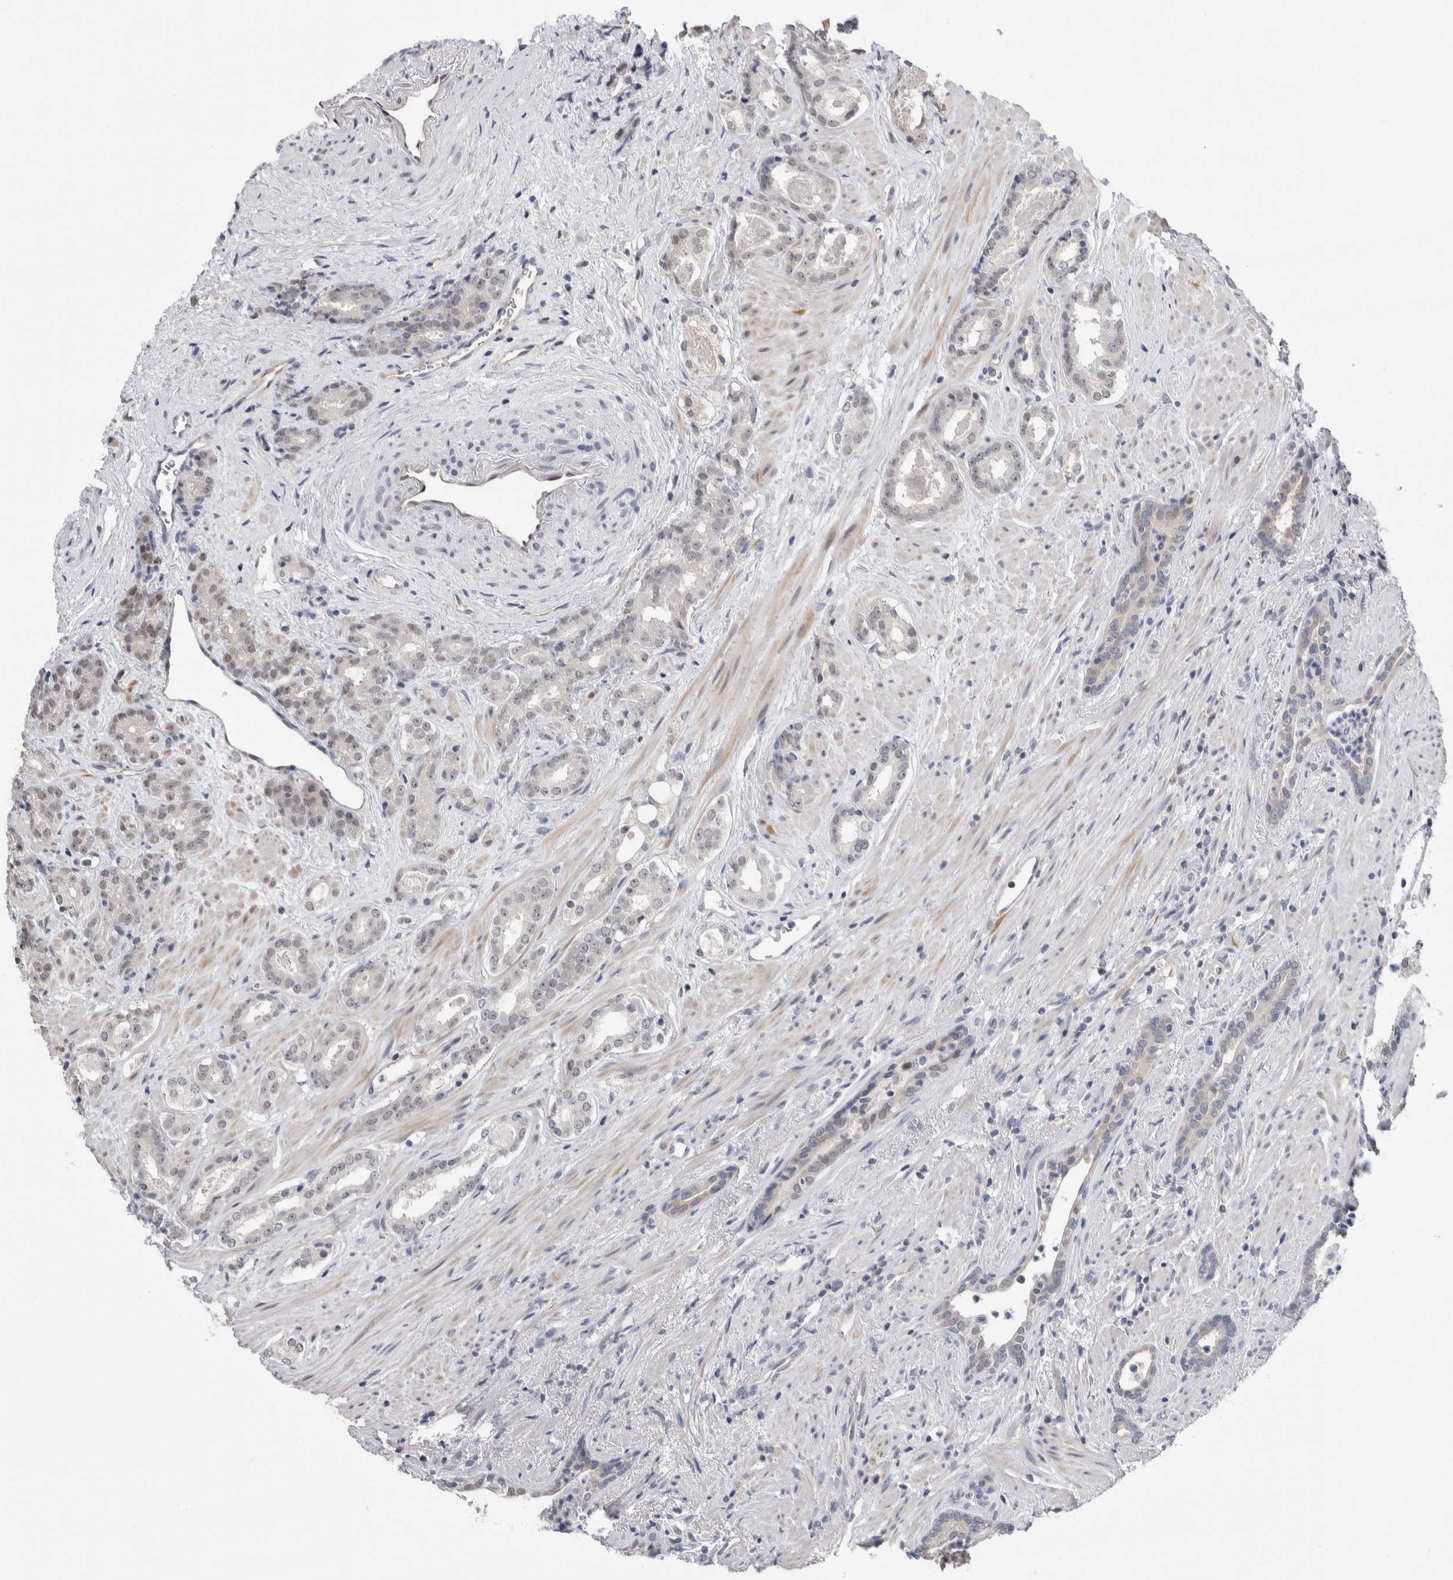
{"staining": {"intensity": "weak", "quantity": "<25%", "location": "nuclear"}, "tissue": "prostate cancer", "cell_type": "Tumor cells", "image_type": "cancer", "snomed": [{"axis": "morphology", "description": "Adenocarcinoma, High grade"}, {"axis": "topography", "description": "Prostate"}], "caption": "This is an immunohistochemistry photomicrograph of prostate cancer (high-grade adenocarcinoma). There is no positivity in tumor cells.", "gene": "ZBTB49", "patient": {"sex": "male", "age": 71}}